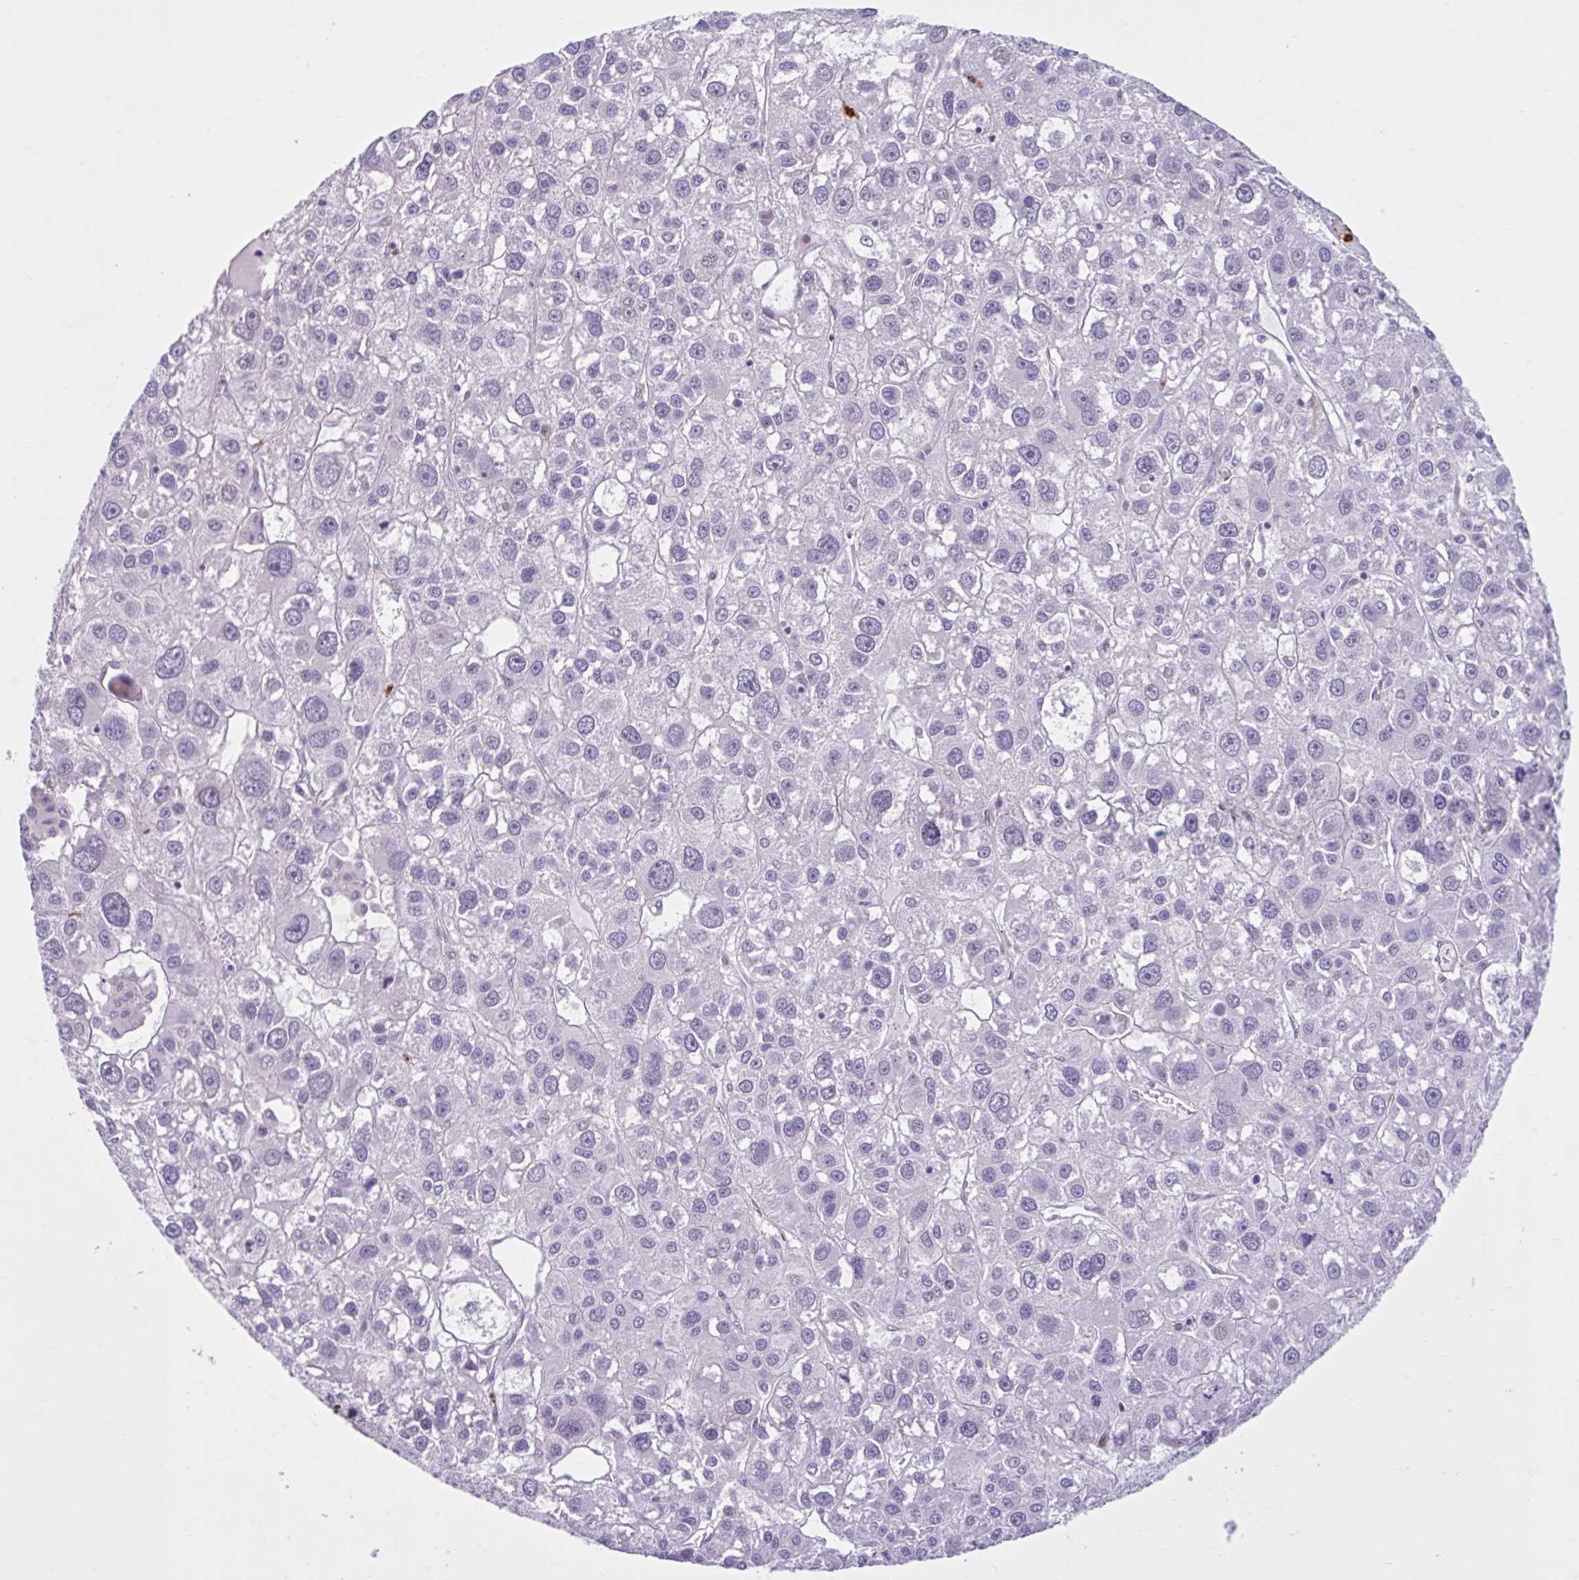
{"staining": {"intensity": "negative", "quantity": "none", "location": "none"}, "tissue": "liver cancer", "cell_type": "Tumor cells", "image_type": "cancer", "snomed": [{"axis": "morphology", "description": "Carcinoma, Hepatocellular, NOS"}, {"axis": "topography", "description": "Liver"}], "caption": "DAB immunohistochemical staining of liver cancer exhibits no significant staining in tumor cells.", "gene": "CEP120", "patient": {"sex": "male", "age": 73}}